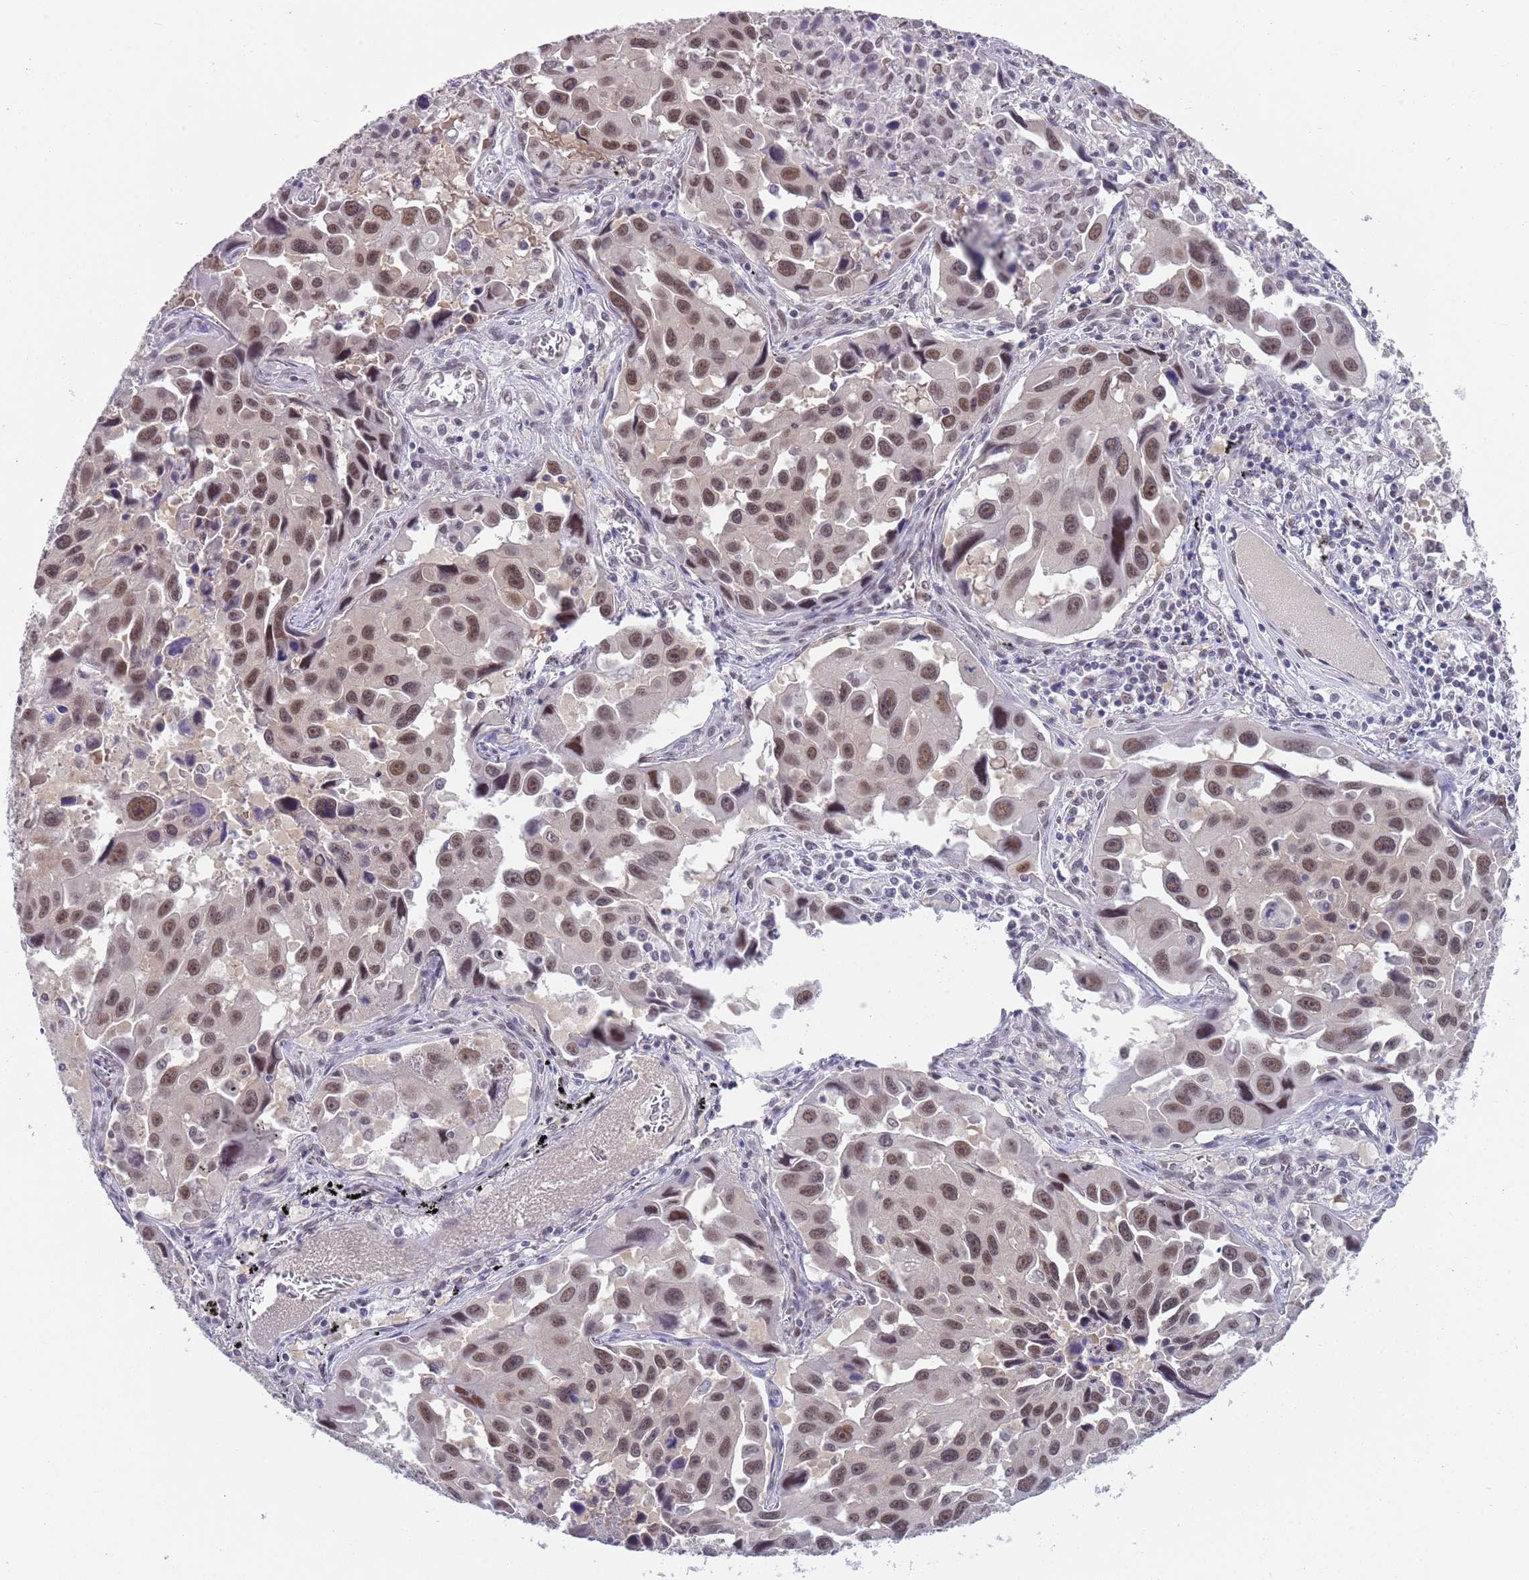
{"staining": {"intensity": "moderate", "quantity": ">75%", "location": "nuclear"}, "tissue": "lung cancer", "cell_type": "Tumor cells", "image_type": "cancer", "snomed": [{"axis": "morphology", "description": "Adenocarcinoma, NOS"}, {"axis": "topography", "description": "Lung"}], "caption": "About >75% of tumor cells in human adenocarcinoma (lung) display moderate nuclear protein positivity as visualized by brown immunohistochemical staining.", "gene": "SEPHS2", "patient": {"sex": "male", "age": 66}}